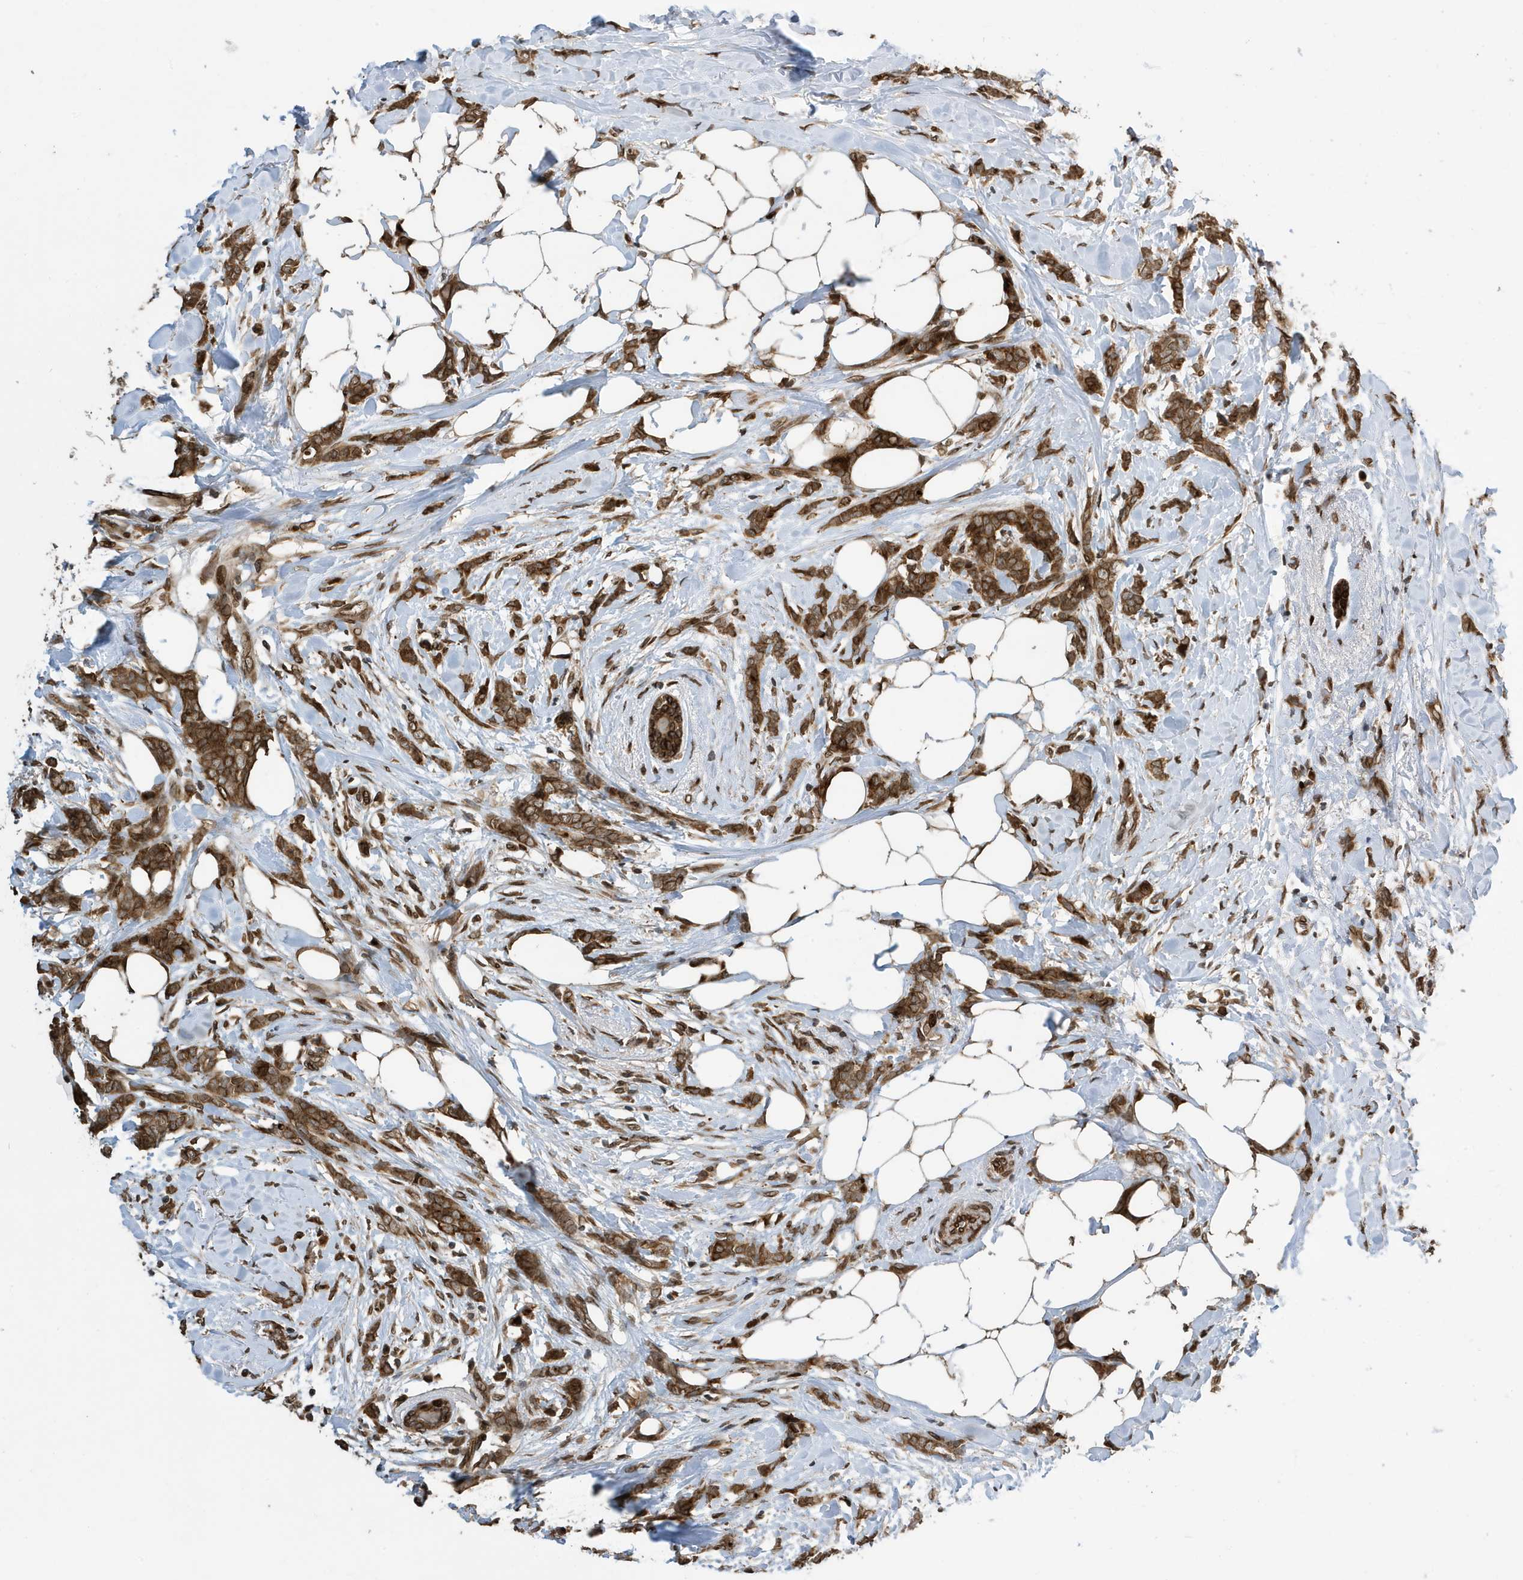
{"staining": {"intensity": "moderate", "quantity": ">75%", "location": "cytoplasmic/membranous,nuclear"}, "tissue": "breast cancer", "cell_type": "Tumor cells", "image_type": "cancer", "snomed": [{"axis": "morphology", "description": "Lobular carcinoma, in situ"}, {"axis": "morphology", "description": "Lobular carcinoma"}, {"axis": "topography", "description": "Breast"}], "caption": "IHC image of neoplastic tissue: human breast cancer (lobular carcinoma in situ) stained using IHC reveals medium levels of moderate protein expression localized specifically in the cytoplasmic/membranous and nuclear of tumor cells, appearing as a cytoplasmic/membranous and nuclear brown color.", "gene": "DUSP18", "patient": {"sex": "female", "age": 41}}